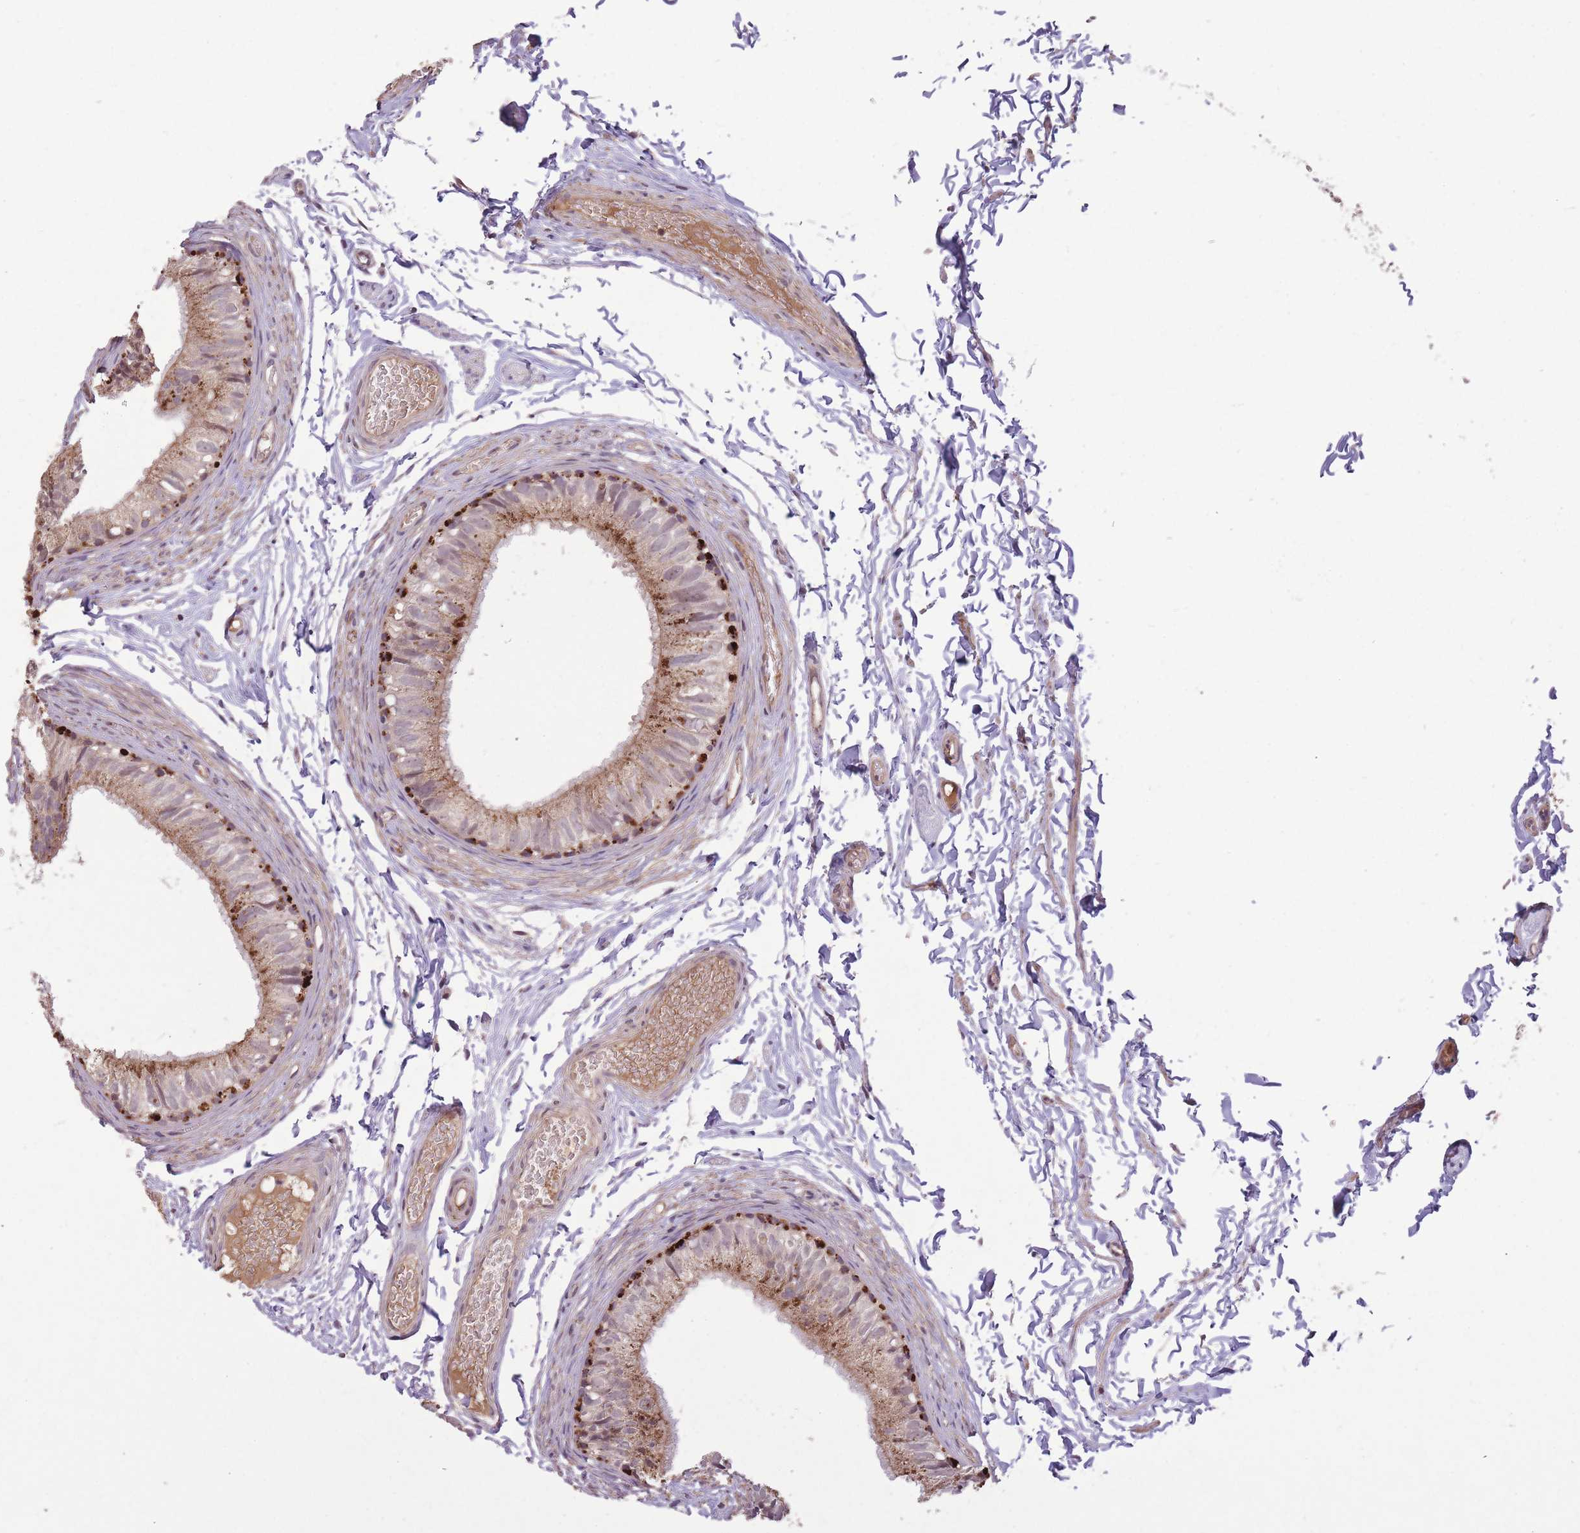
{"staining": {"intensity": "moderate", "quantity": "25%-75%", "location": "cytoplasmic/membranous"}, "tissue": "epididymis", "cell_type": "Glandular cells", "image_type": "normal", "snomed": [{"axis": "morphology", "description": "Normal tissue, NOS"}, {"axis": "topography", "description": "Epididymis"}], "caption": "A medium amount of moderate cytoplasmic/membranous expression is present in about 25%-75% of glandular cells in normal epididymis.", "gene": "POLR3F", "patient": {"sex": "male", "age": 37}}